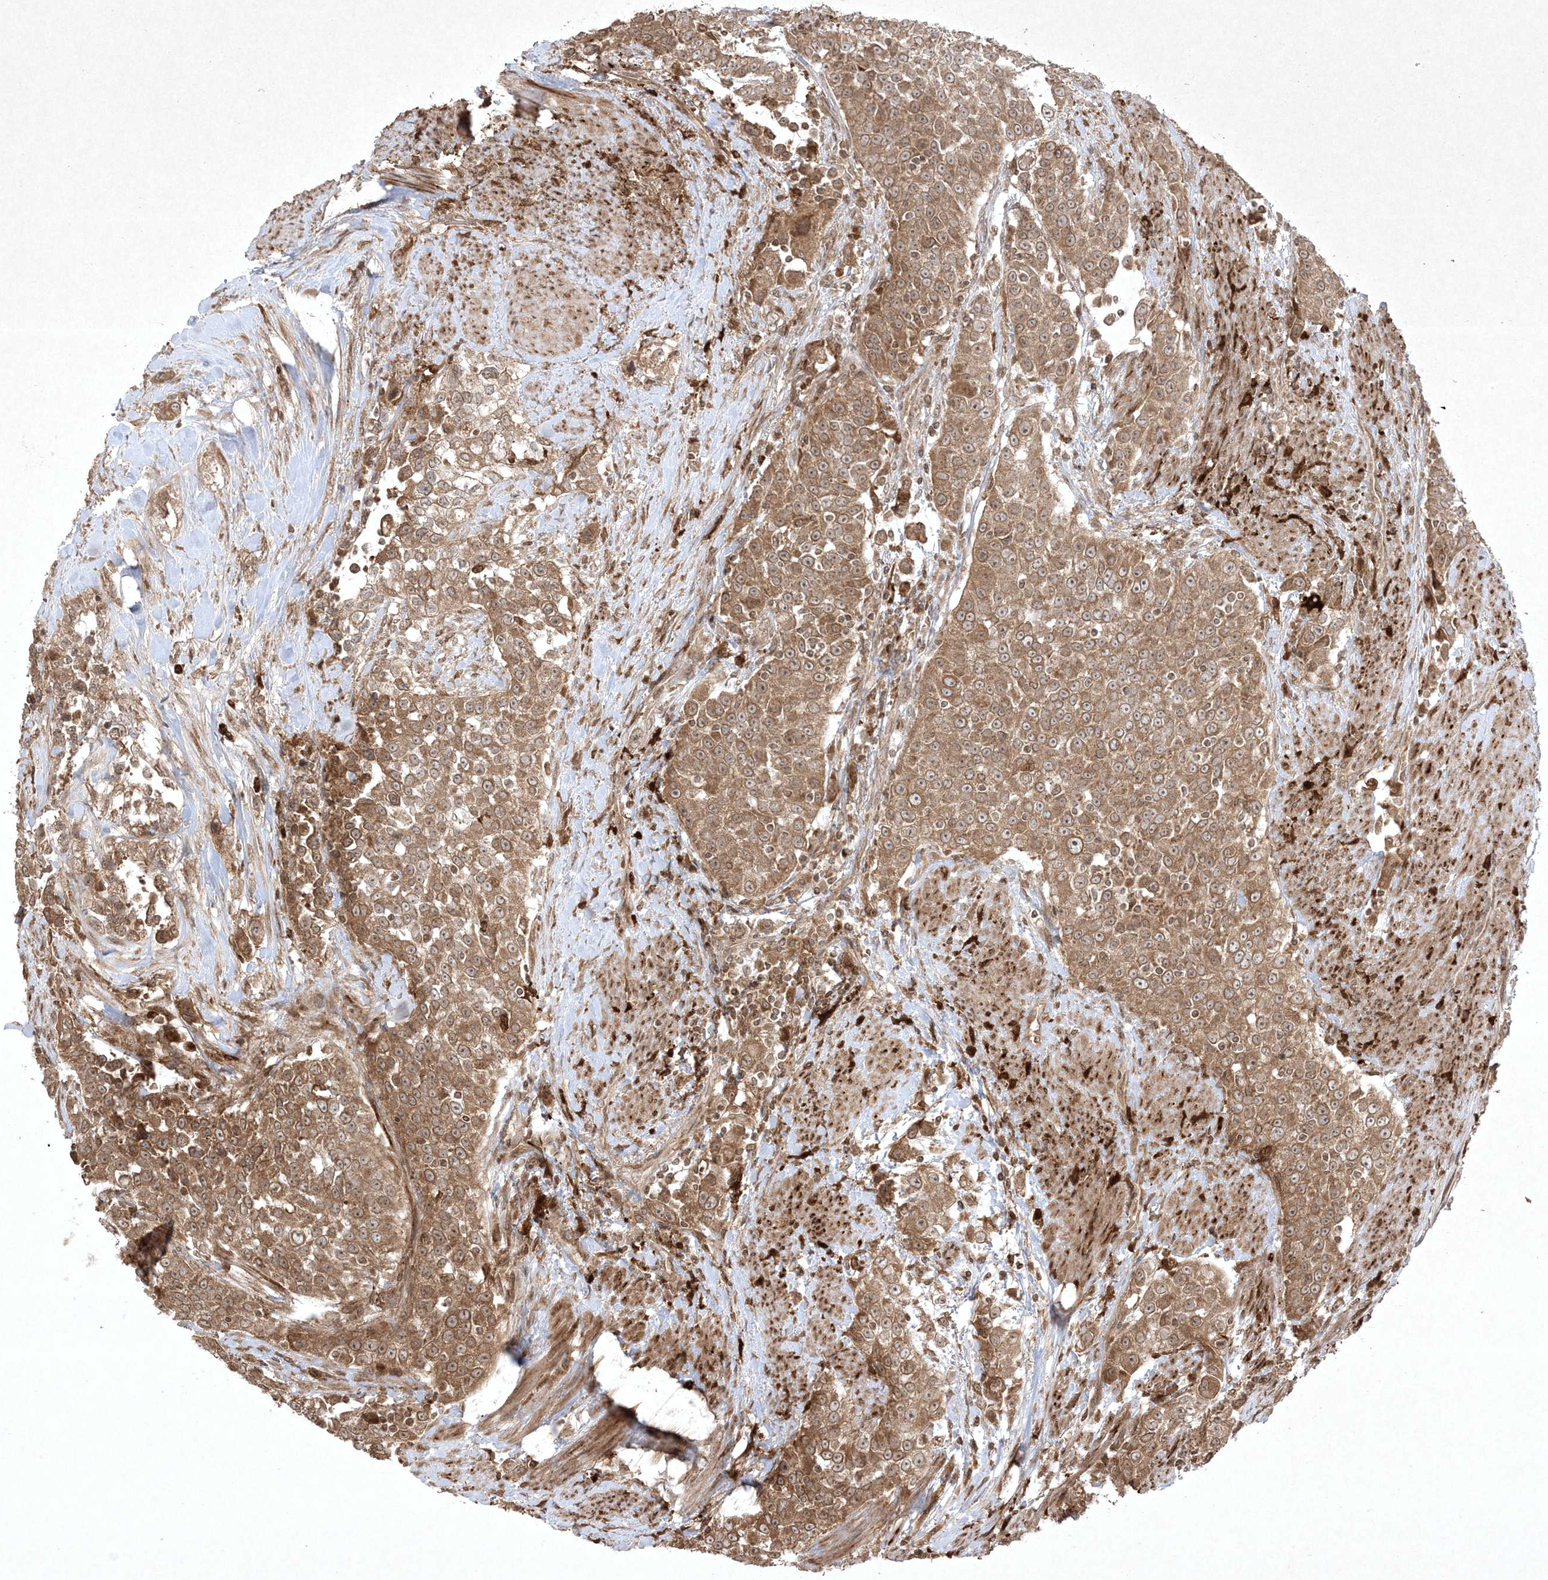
{"staining": {"intensity": "moderate", "quantity": ">75%", "location": "cytoplasmic/membranous"}, "tissue": "urothelial cancer", "cell_type": "Tumor cells", "image_type": "cancer", "snomed": [{"axis": "morphology", "description": "Urothelial carcinoma, High grade"}, {"axis": "topography", "description": "Urinary bladder"}], "caption": "This is a photomicrograph of immunohistochemistry (IHC) staining of urothelial carcinoma (high-grade), which shows moderate staining in the cytoplasmic/membranous of tumor cells.", "gene": "PTK6", "patient": {"sex": "female", "age": 80}}